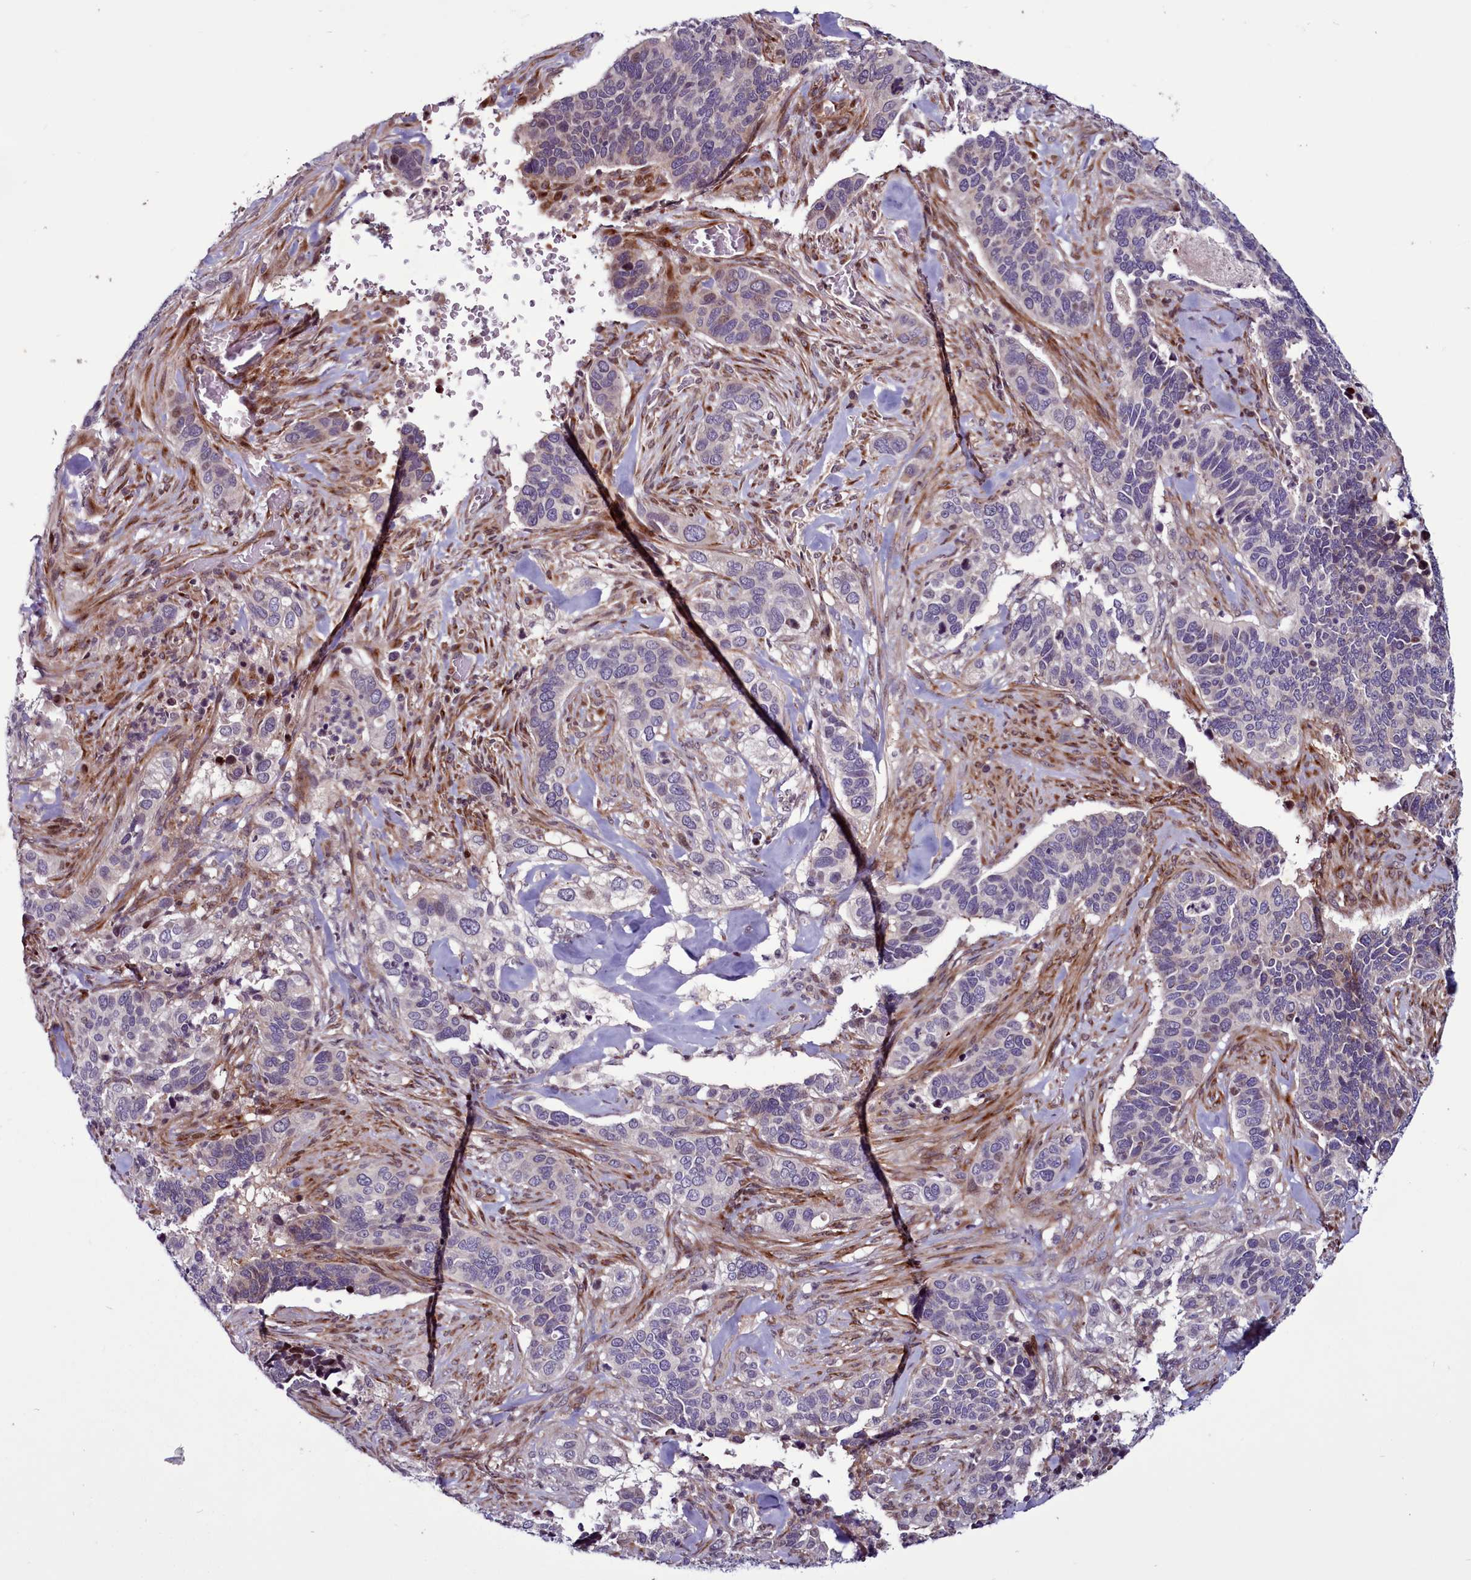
{"staining": {"intensity": "negative", "quantity": "none", "location": "none"}, "tissue": "cervical cancer", "cell_type": "Tumor cells", "image_type": "cancer", "snomed": [{"axis": "morphology", "description": "Squamous cell carcinoma, NOS"}, {"axis": "topography", "description": "Cervix"}], "caption": "Immunohistochemical staining of cervical squamous cell carcinoma displays no significant staining in tumor cells.", "gene": "WBP11", "patient": {"sex": "female", "age": 38}}